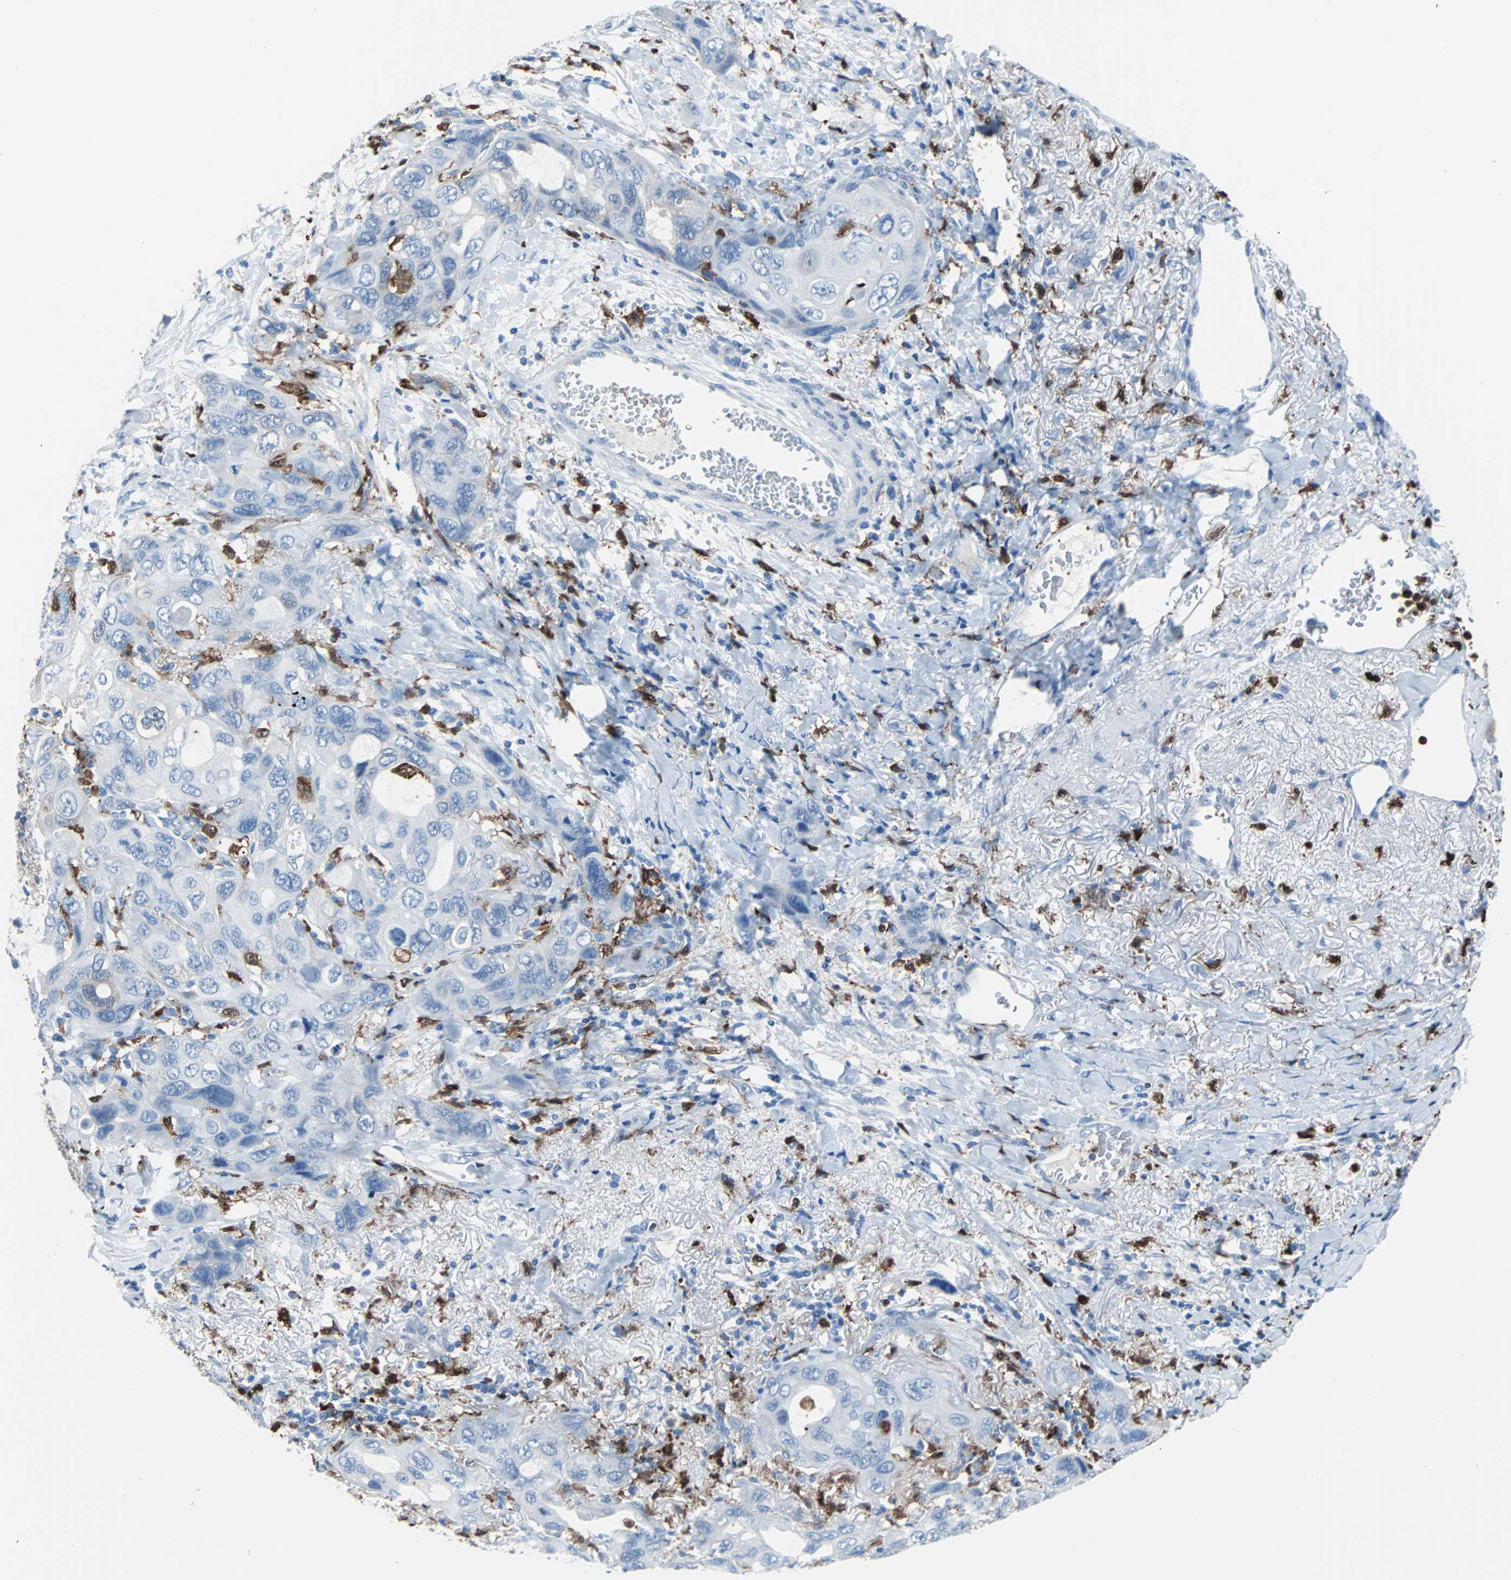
{"staining": {"intensity": "negative", "quantity": "none", "location": "none"}, "tissue": "lung cancer", "cell_type": "Tumor cells", "image_type": "cancer", "snomed": [{"axis": "morphology", "description": "Squamous cell carcinoma, NOS"}, {"axis": "topography", "description": "Lung"}], "caption": "A high-resolution histopathology image shows immunohistochemistry (IHC) staining of lung squamous cell carcinoma, which demonstrates no significant positivity in tumor cells. (Brightfield microscopy of DAB (3,3'-diaminobenzidine) immunohistochemistry at high magnification).", "gene": "SYK", "patient": {"sex": "female", "age": 73}}